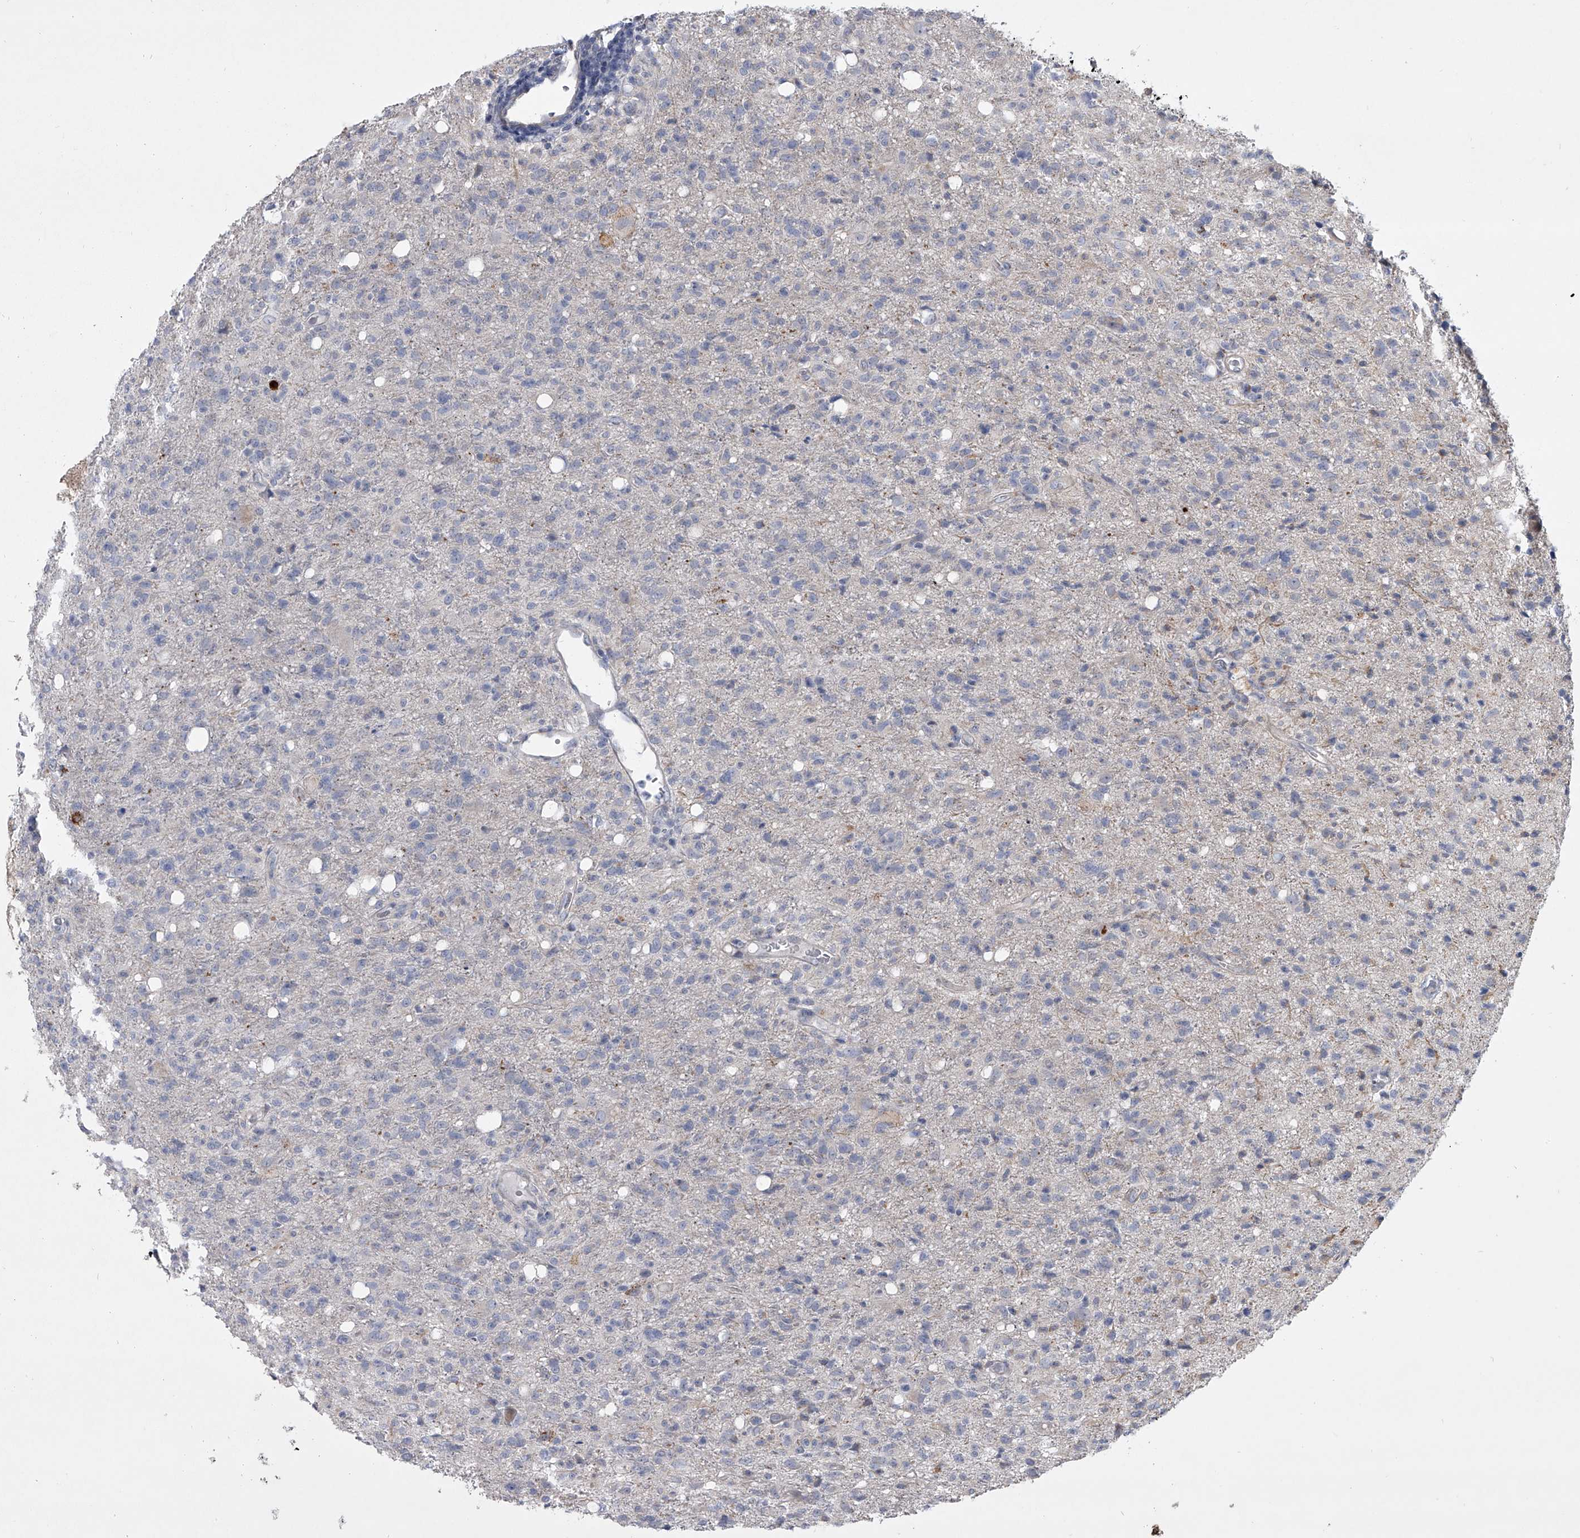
{"staining": {"intensity": "negative", "quantity": "none", "location": "none"}, "tissue": "glioma", "cell_type": "Tumor cells", "image_type": "cancer", "snomed": [{"axis": "morphology", "description": "Glioma, malignant, High grade"}, {"axis": "topography", "description": "Brain"}], "caption": "The photomicrograph displays no significant expression in tumor cells of glioma.", "gene": "HEATR6", "patient": {"sex": "female", "age": 57}}